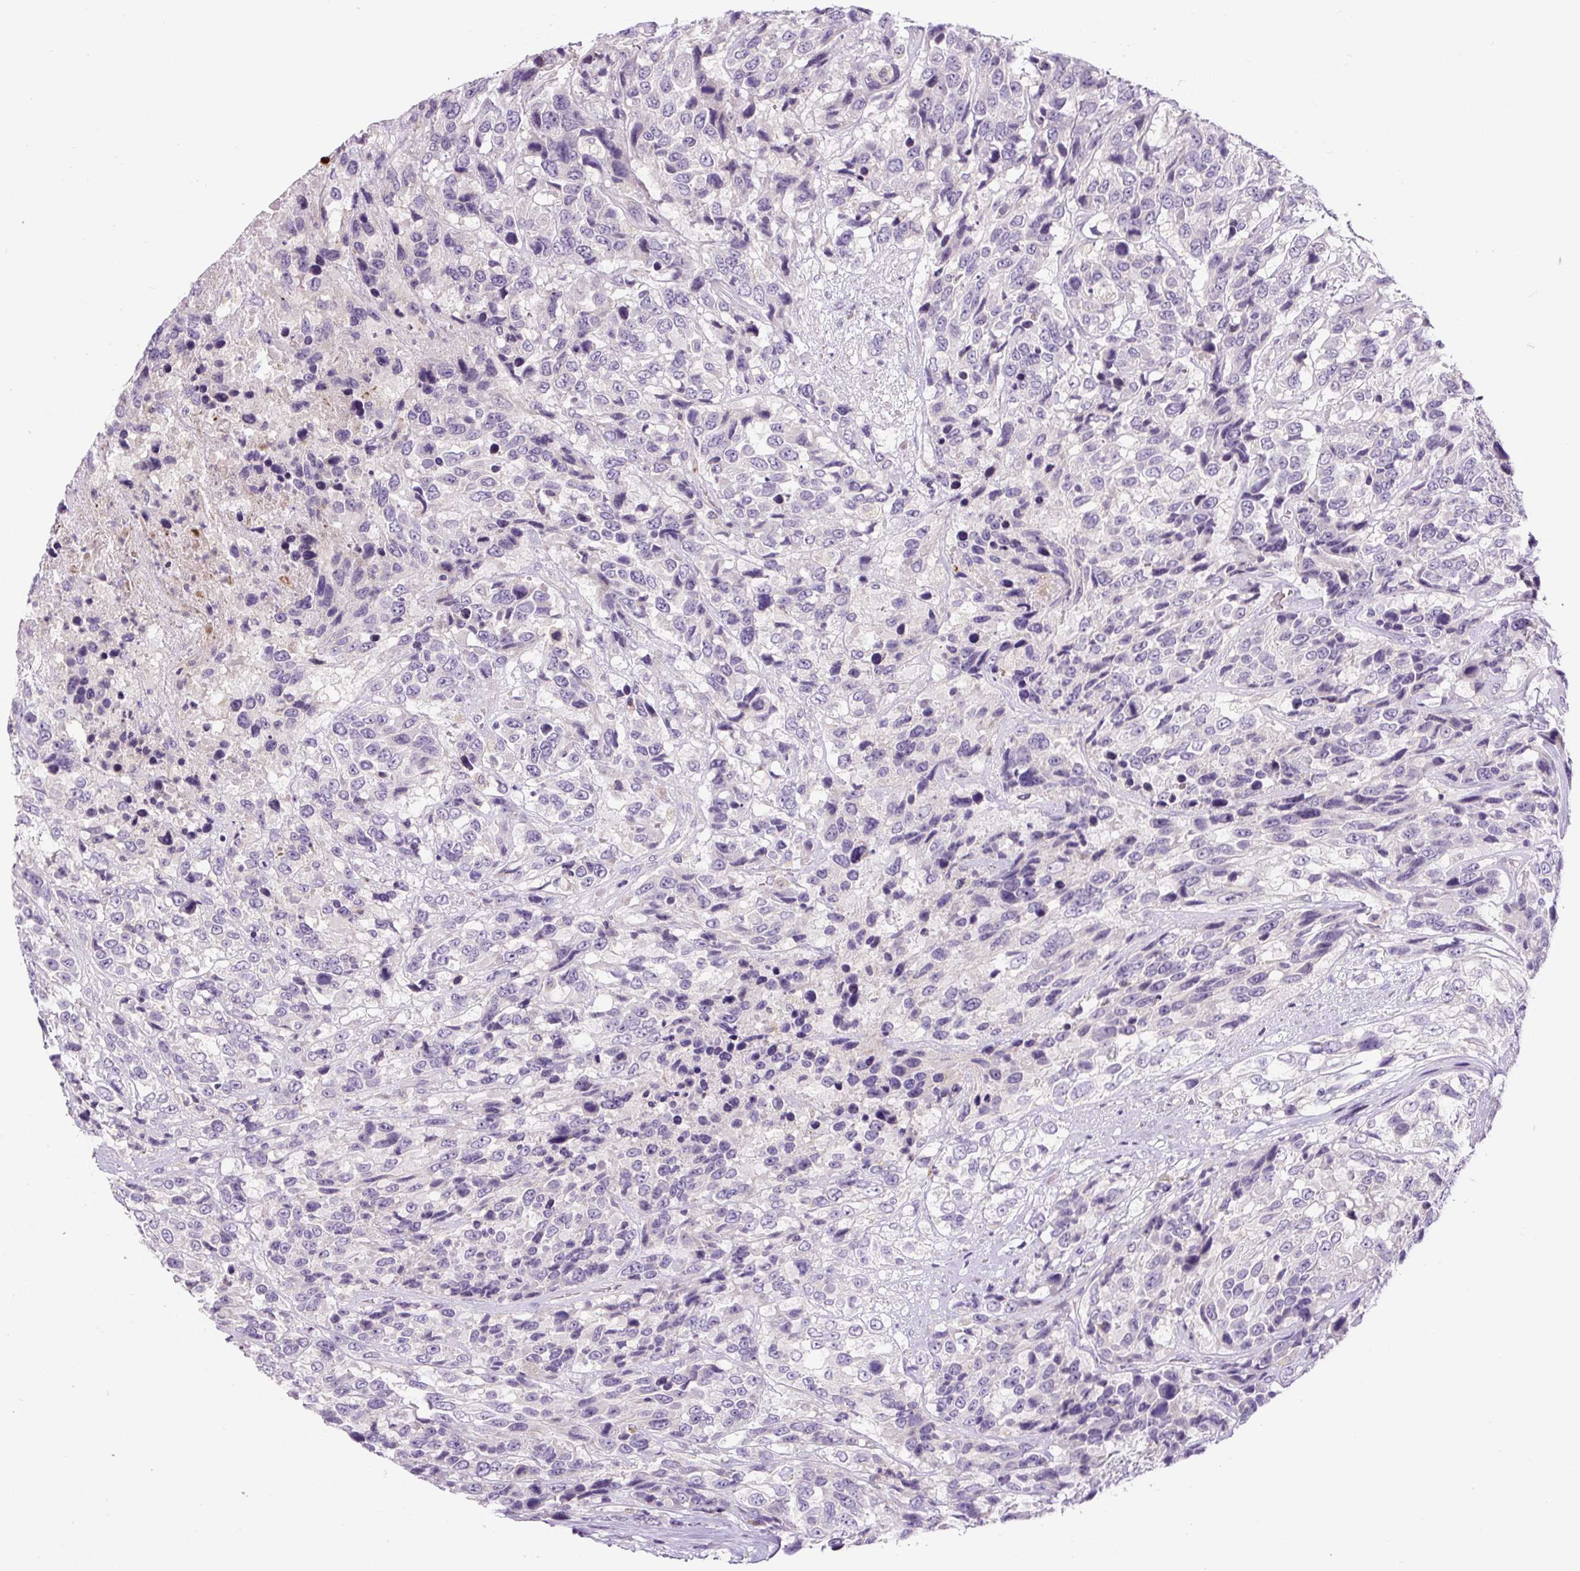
{"staining": {"intensity": "negative", "quantity": "none", "location": "none"}, "tissue": "urothelial cancer", "cell_type": "Tumor cells", "image_type": "cancer", "snomed": [{"axis": "morphology", "description": "Urothelial carcinoma, High grade"}, {"axis": "topography", "description": "Urinary bladder"}], "caption": "A photomicrograph of urothelial carcinoma (high-grade) stained for a protein displays no brown staining in tumor cells.", "gene": "HPS4", "patient": {"sex": "female", "age": 70}}